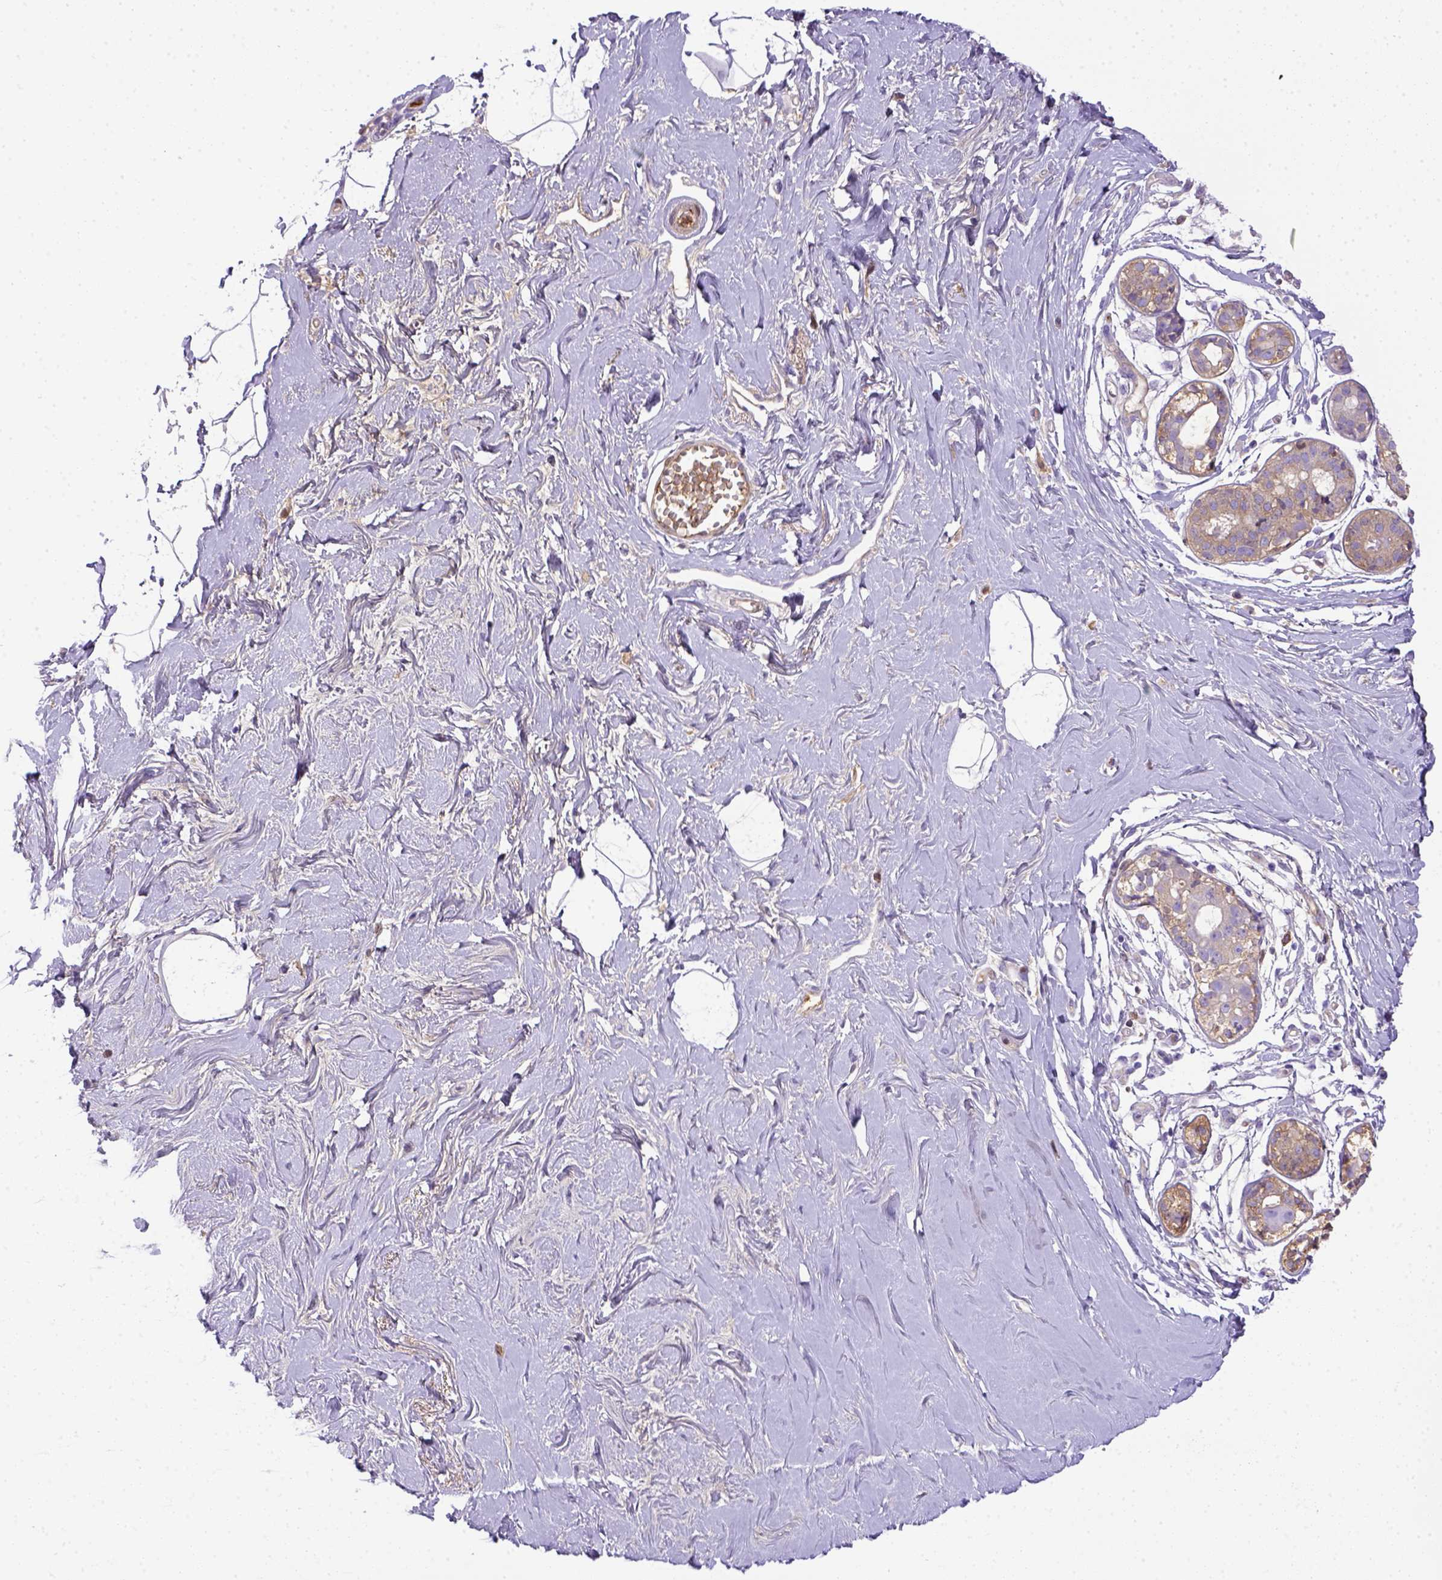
{"staining": {"intensity": "negative", "quantity": "none", "location": "none"}, "tissue": "breast", "cell_type": "Adipocytes", "image_type": "normal", "snomed": [{"axis": "morphology", "description": "Normal tissue, NOS"}, {"axis": "topography", "description": "Breast"}], "caption": "Immunohistochemistry image of unremarkable breast stained for a protein (brown), which exhibits no positivity in adipocytes.", "gene": "ITIH4", "patient": {"sex": "female", "age": 49}}